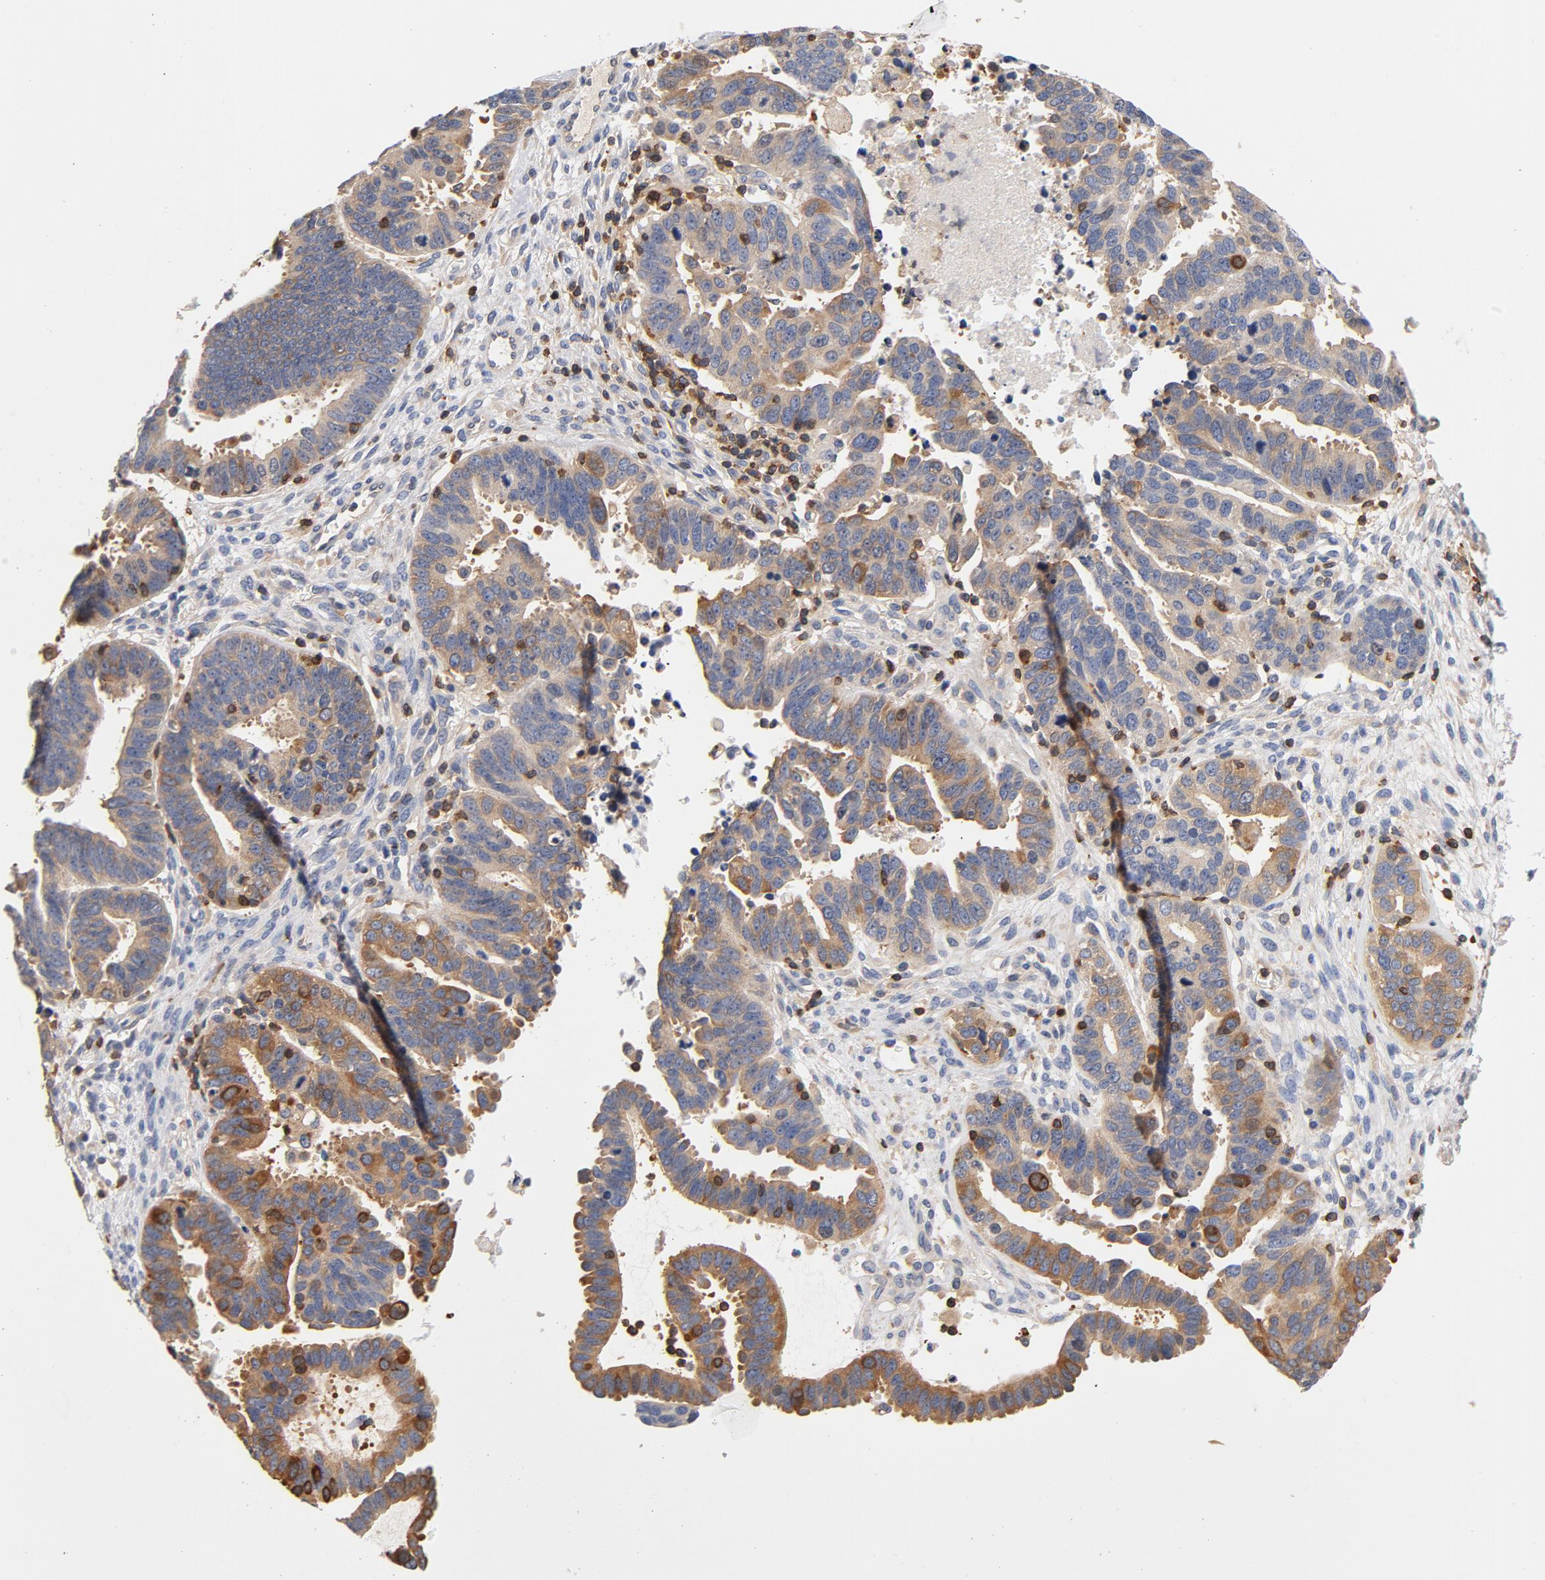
{"staining": {"intensity": "moderate", "quantity": "25%-75%", "location": "cytoplasmic/membranous"}, "tissue": "ovarian cancer", "cell_type": "Tumor cells", "image_type": "cancer", "snomed": [{"axis": "morphology", "description": "Carcinoma, endometroid"}, {"axis": "morphology", "description": "Cystadenocarcinoma, serous, NOS"}, {"axis": "topography", "description": "Ovary"}], "caption": "IHC (DAB) staining of ovarian cancer (serous cystadenocarcinoma) exhibits moderate cytoplasmic/membranous protein expression in approximately 25%-75% of tumor cells. The protein is shown in brown color, while the nuclei are stained blue.", "gene": "EZR", "patient": {"sex": "female", "age": 45}}